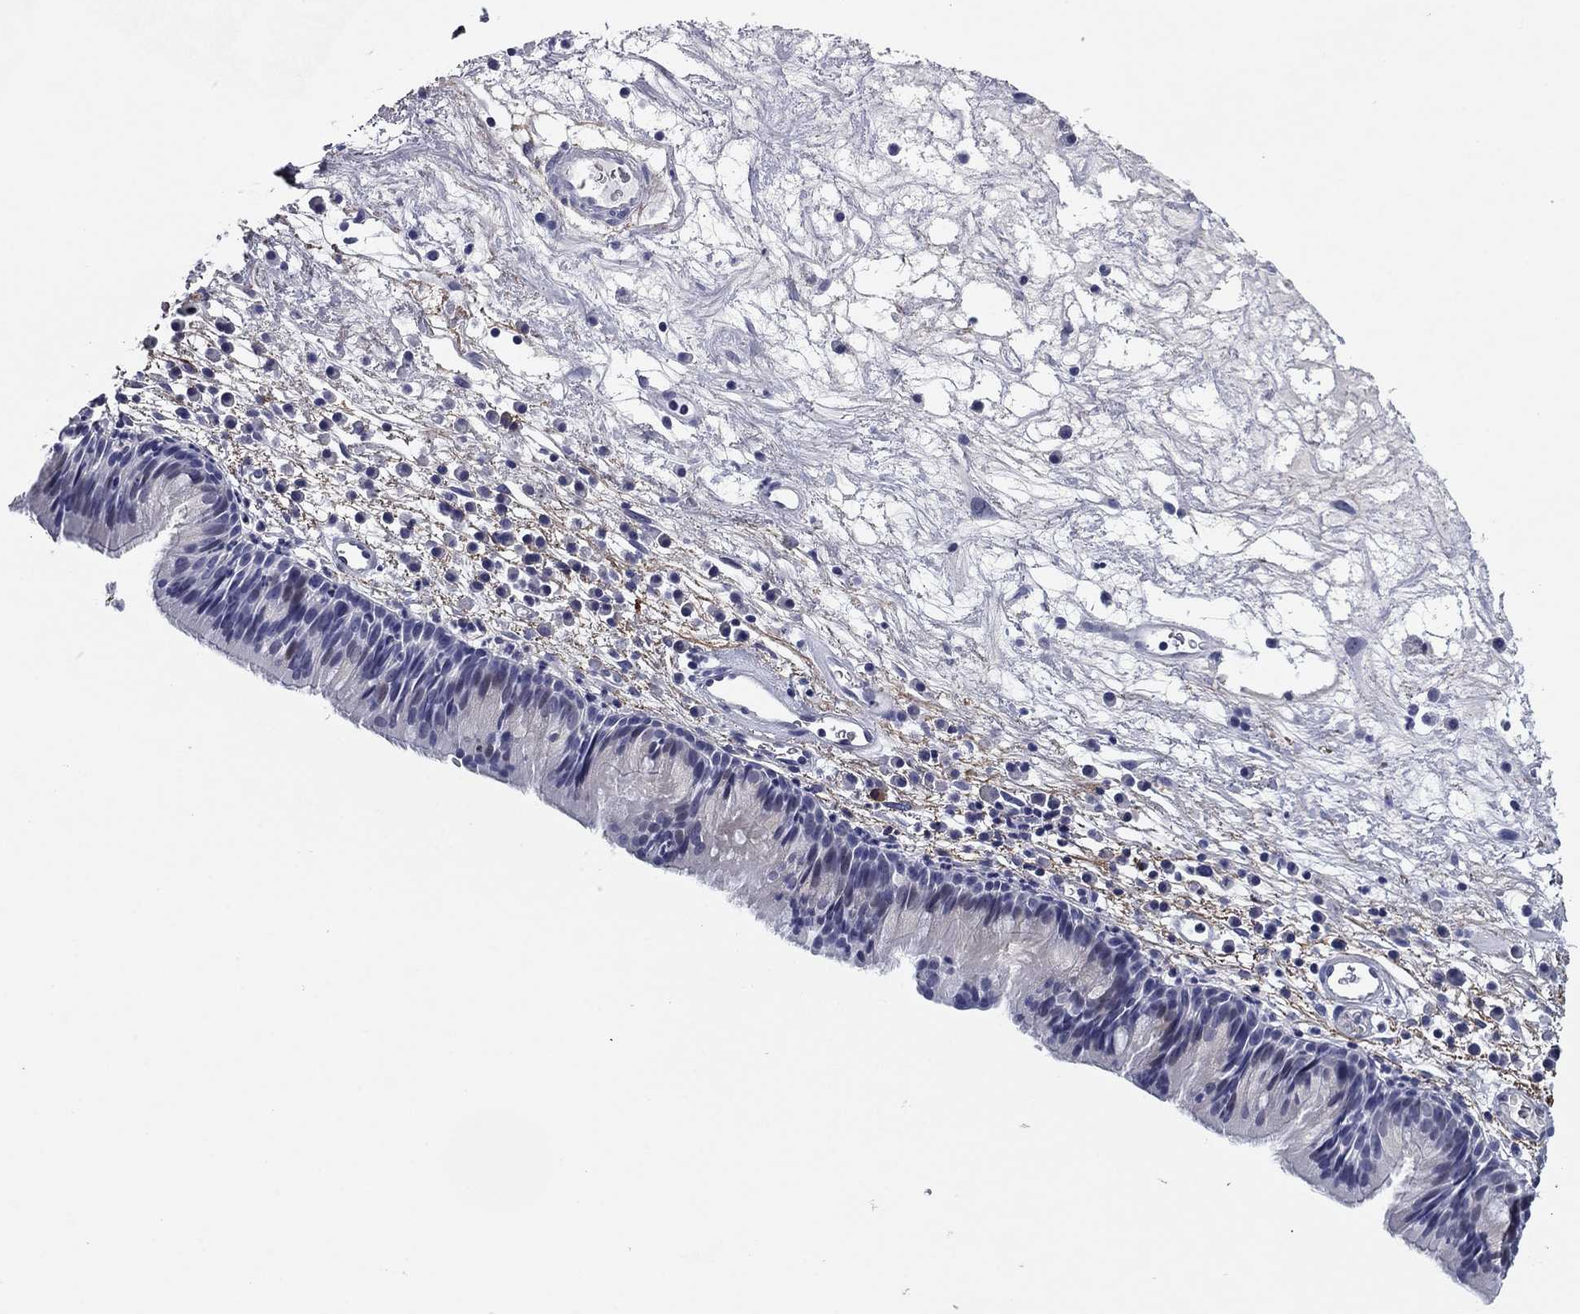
{"staining": {"intensity": "negative", "quantity": "none", "location": "none"}, "tissue": "nasopharynx", "cell_type": "Respiratory epithelial cells", "image_type": "normal", "snomed": [{"axis": "morphology", "description": "Normal tissue, NOS"}, {"axis": "topography", "description": "Nasopharynx"}], "caption": "Immunohistochemical staining of benign nasopharynx shows no significant expression in respiratory epithelial cells. The staining was performed using DAB to visualize the protein expression in brown, while the nuclei were stained in blue with hematoxylin (Magnification: 20x).", "gene": "REXO5", "patient": {"sex": "male", "age": 69}}